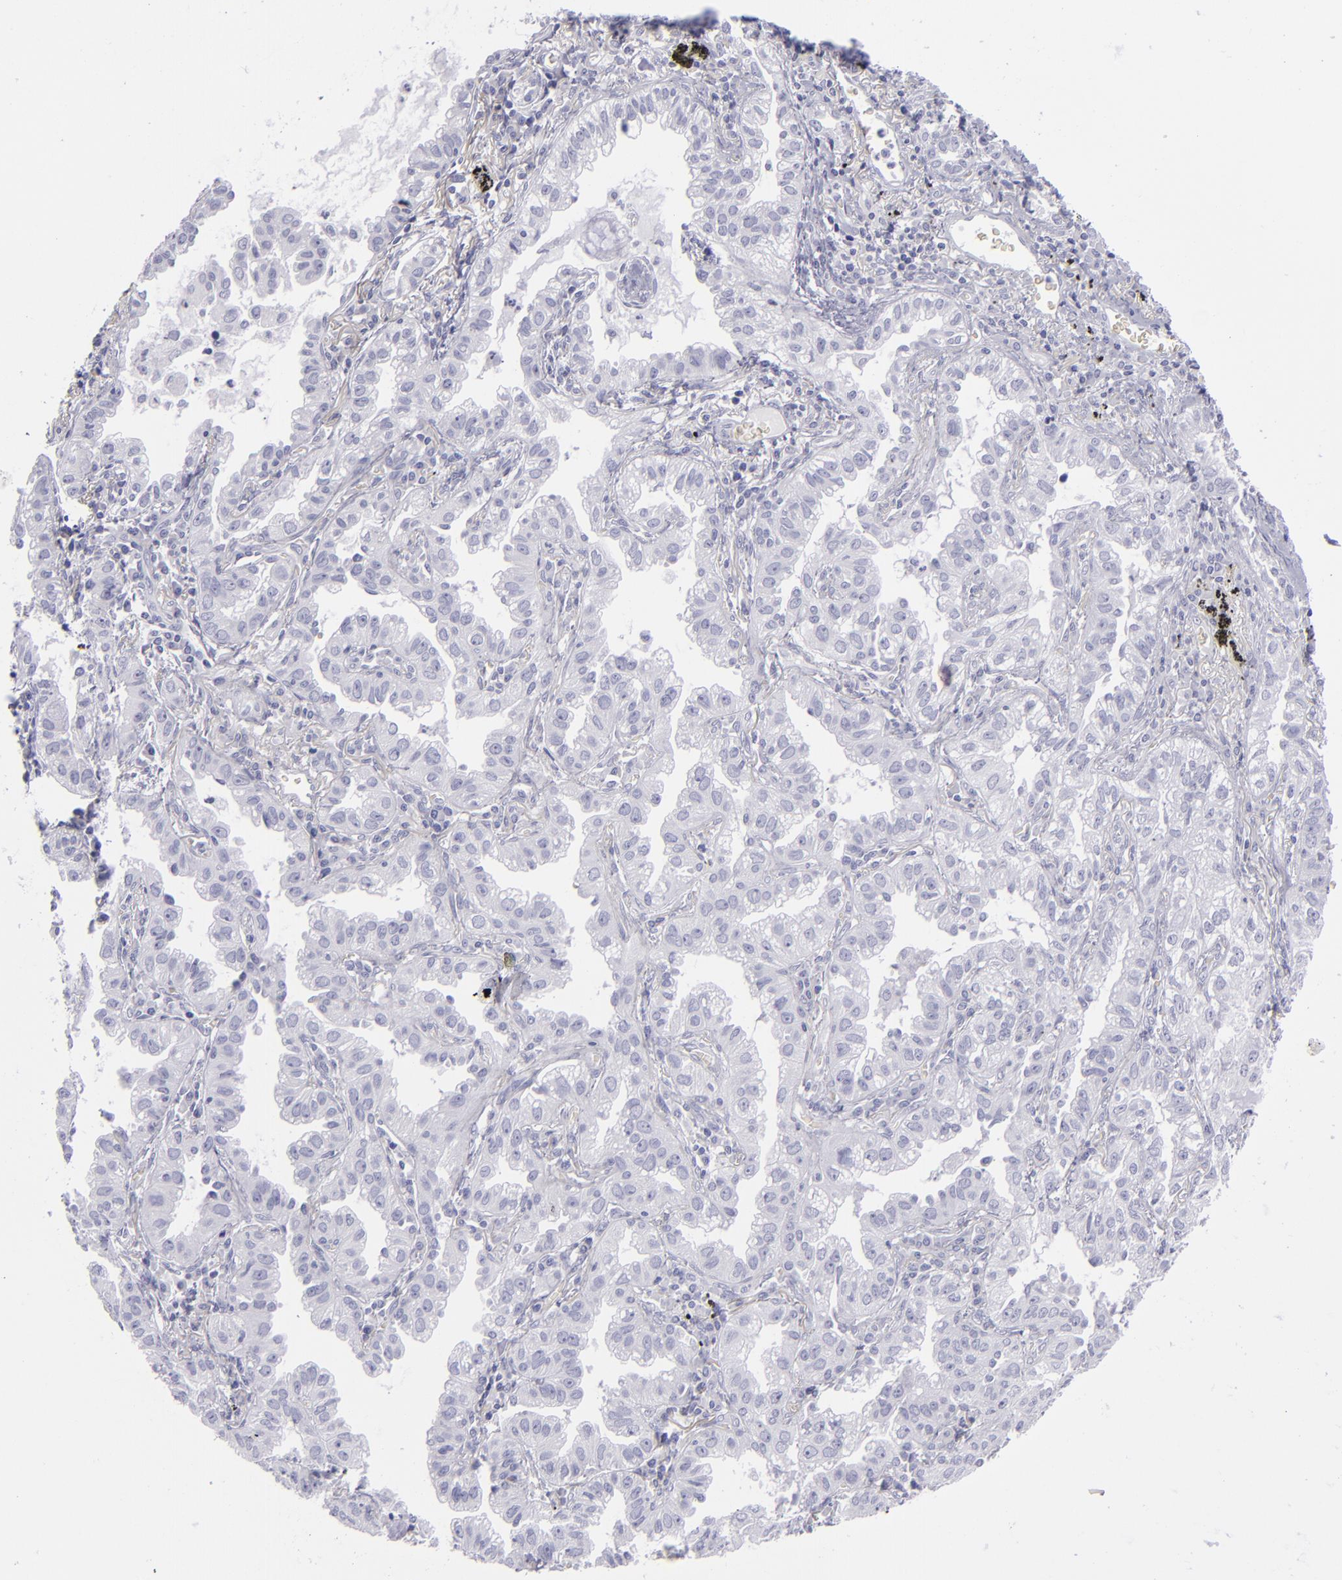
{"staining": {"intensity": "negative", "quantity": "none", "location": "none"}, "tissue": "lung cancer", "cell_type": "Tumor cells", "image_type": "cancer", "snomed": [{"axis": "morphology", "description": "Adenocarcinoma, NOS"}, {"axis": "topography", "description": "Lung"}], "caption": "Tumor cells show no significant expression in adenocarcinoma (lung).", "gene": "CD22", "patient": {"sex": "female", "age": 50}}